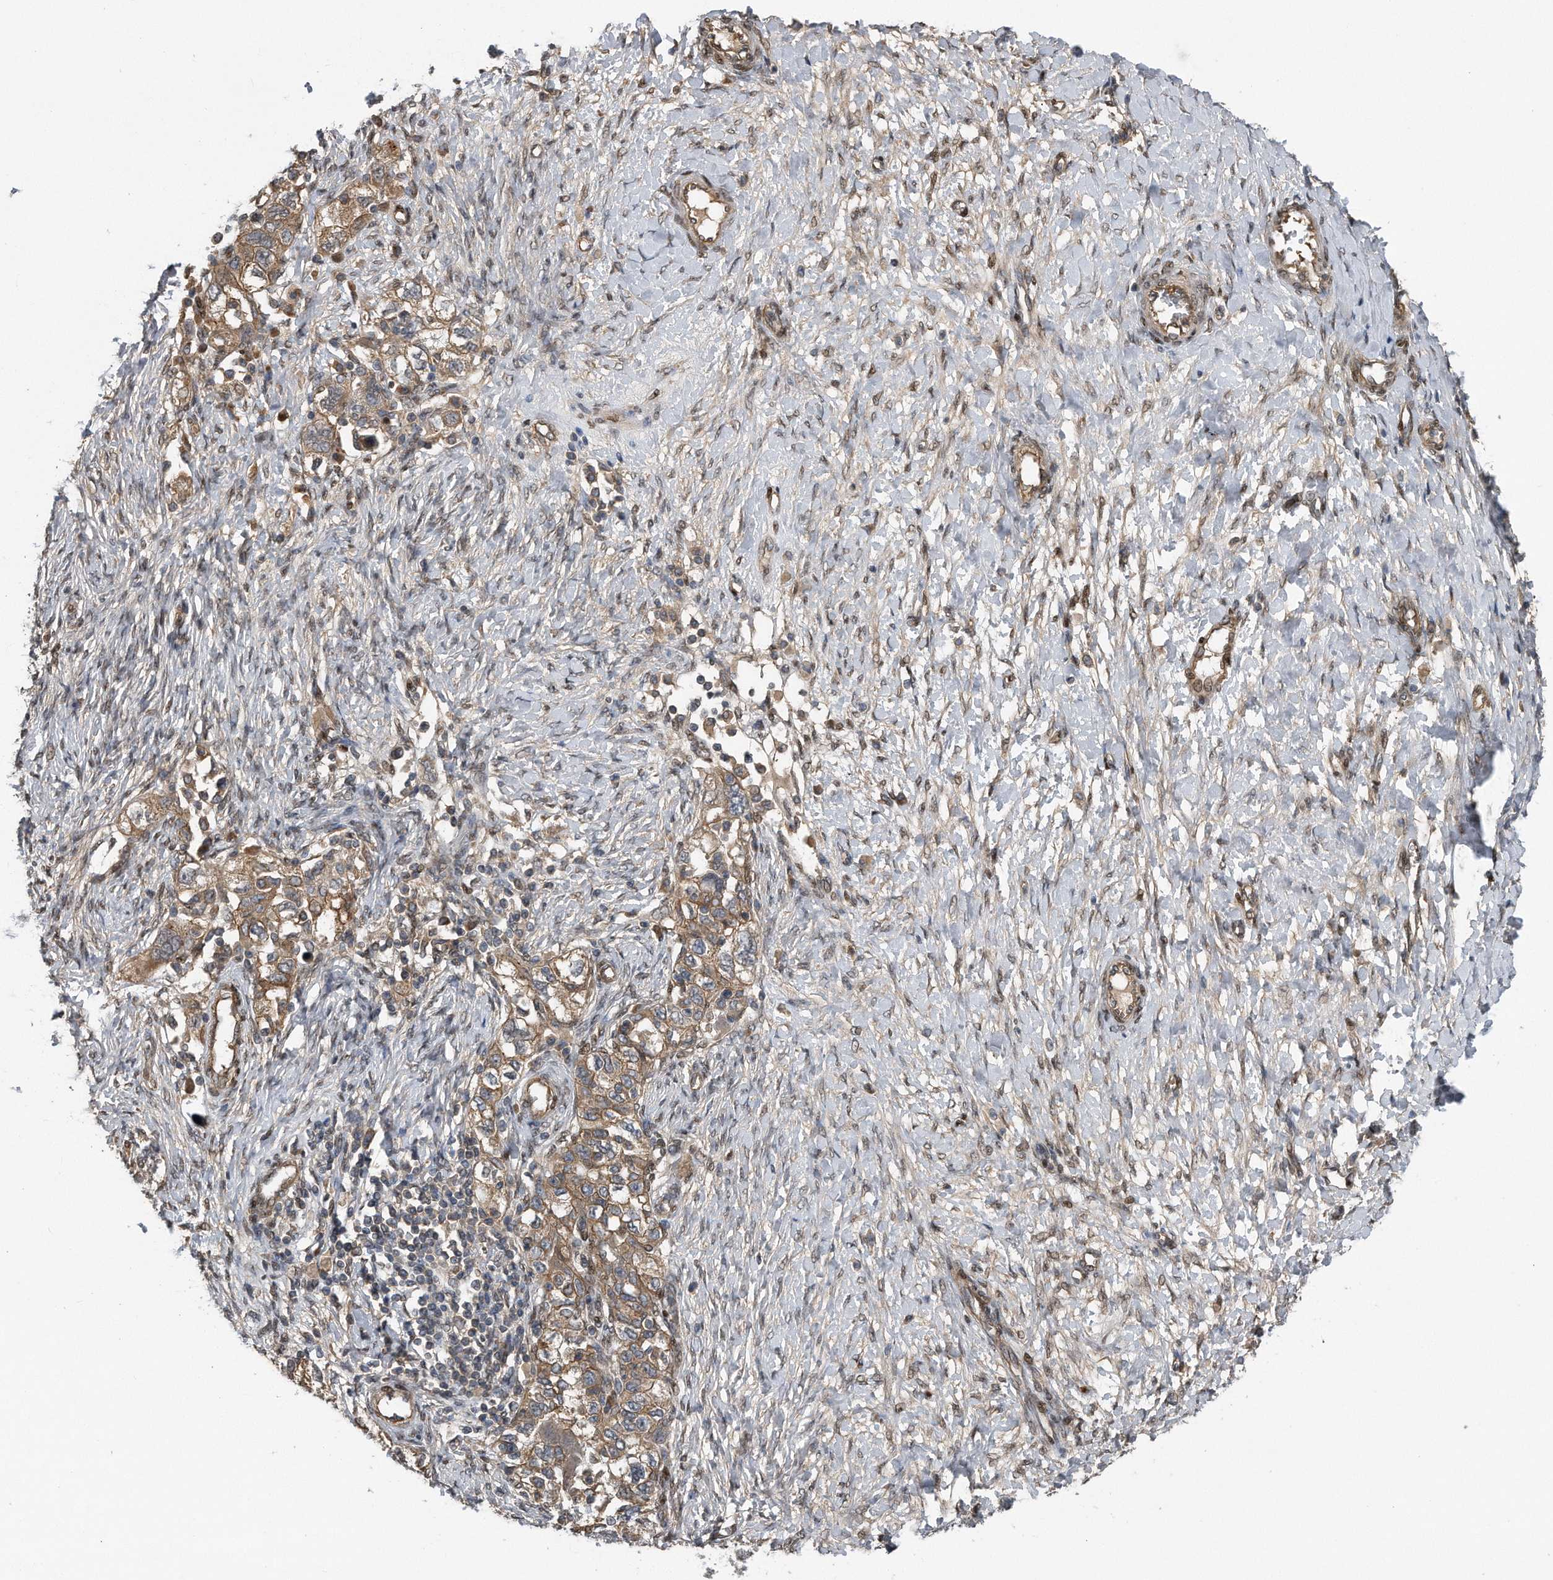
{"staining": {"intensity": "moderate", "quantity": ">75%", "location": "cytoplasmic/membranous"}, "tissue": "ovarian cancer", "cell_type": "Tumor cells", "image_type": "cancer", "snomed": [{"axis": "morphology", "description": "Carcinoma, NOS"}, {"axis": "morphology", "description": "Cystadenocarcinoma, serous, NOS"}, {"axis": "topography", "description": "Ovary"}], "caption": "Protein positivity by immunohistochemistry (IHC) reveals moderate cytoplasmic/membranous positivity in about >75% of tumor cells in ovarian cancer (serous cystadenocarcinoma). The protein of interest is stained brown, and the nuclei are stained in blue (DAB IHC with brightfield microscopy, high magnification).", "gene": "ZNF79", "patient": {"sex": "female", "age": 69}}